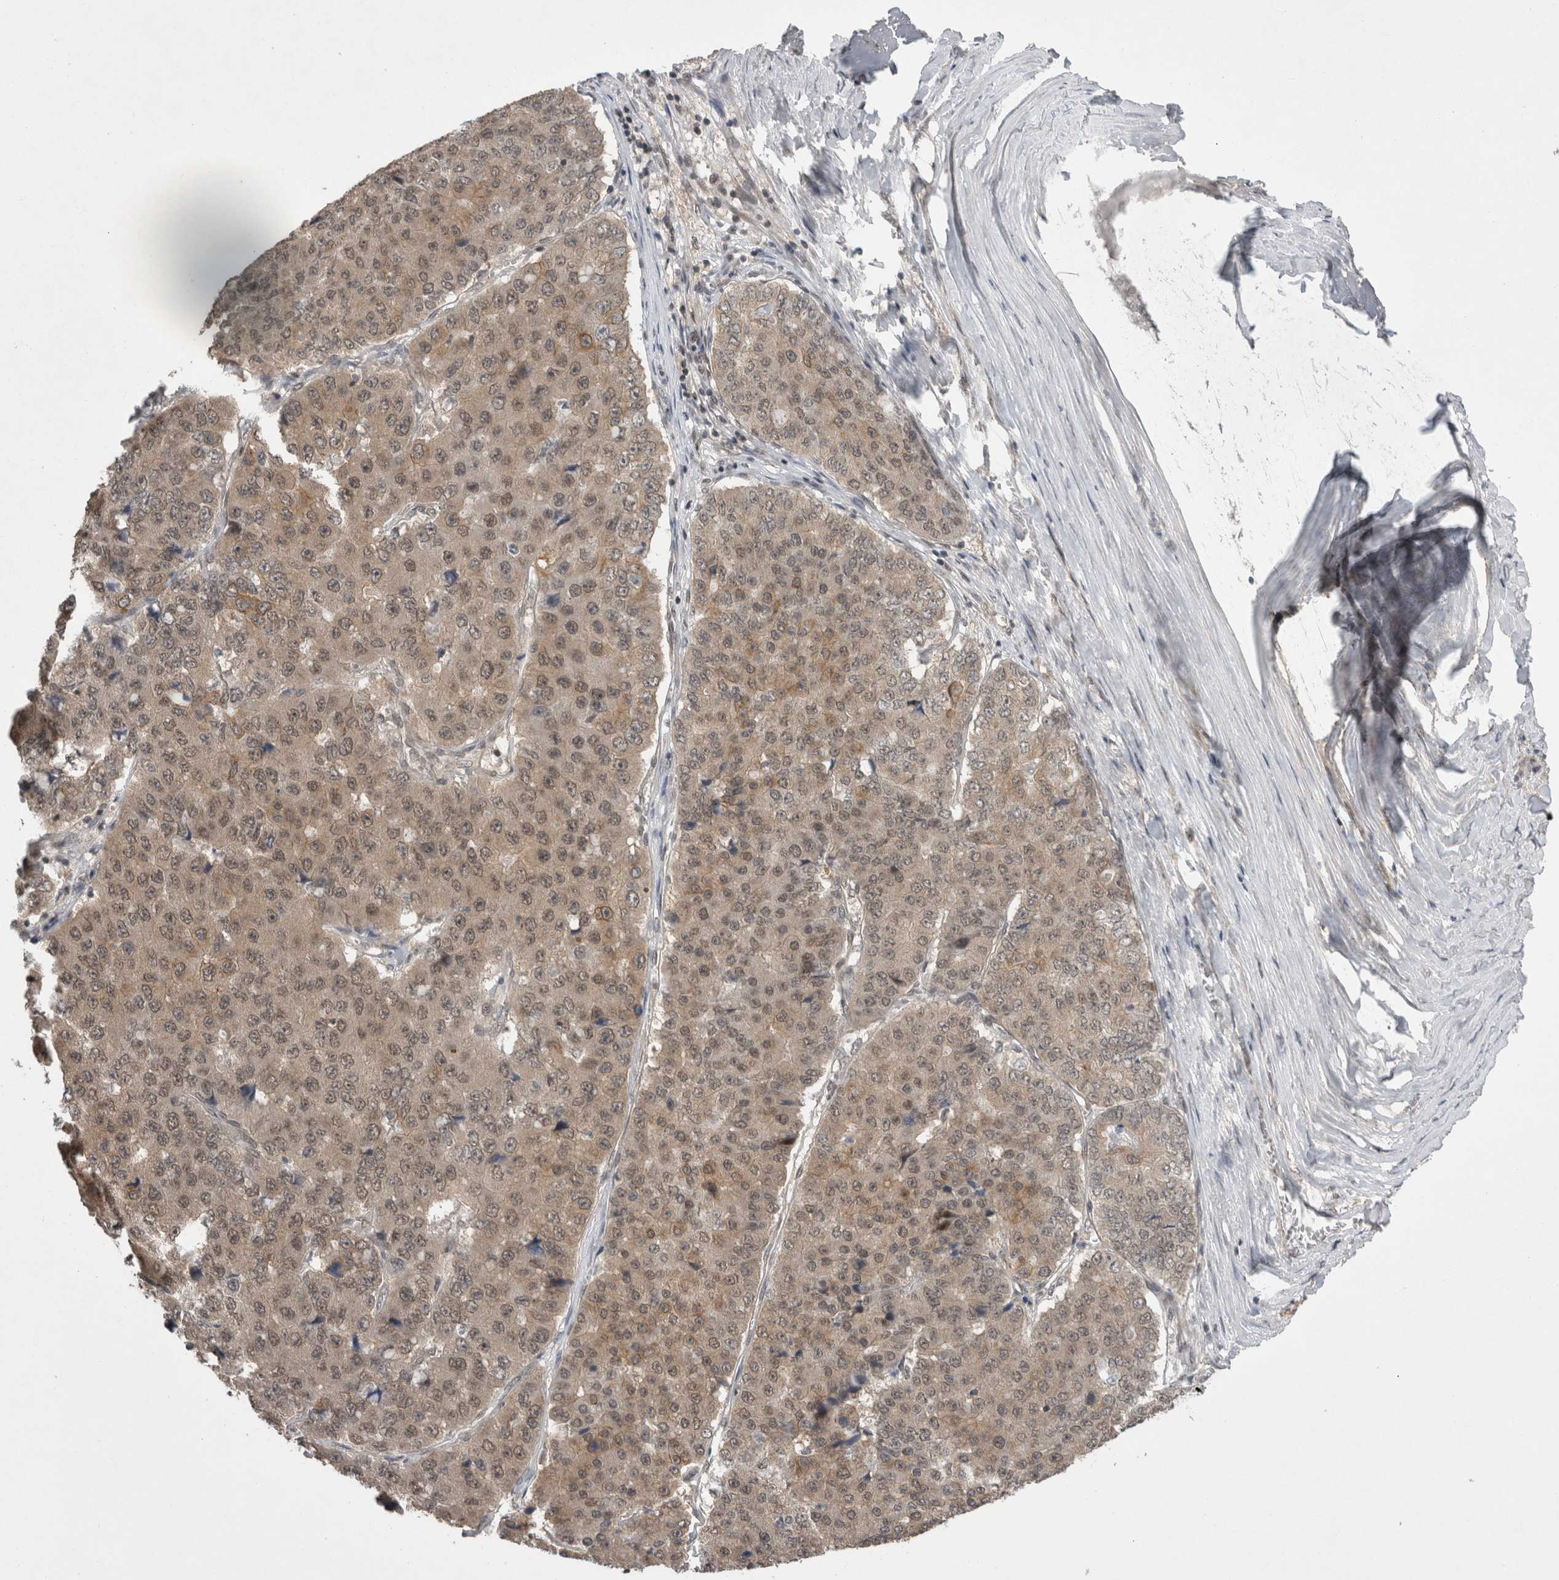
{"staining": {"intensity": "weak", "quantity": ">75%", "location": "cytoplasmic/membranous"}, "tissue": "pancreatic cancer", "cell_type": "Tumor cells", "image_type": "cancer", "snomed": [{"axis": "morphology", "description": "Adenocarcinoma, NOS"}, {"axis": "topography", "description": "Pancreas"}], "caption": "There is low levels of weak cytoplasmic/membranous expression in tumor cells of pancreatic cancer, as demonstrated by immunohistochemical staining (brown color).", "gene": "ZNF341", "patient": {"sex": "male", "age": 50}}